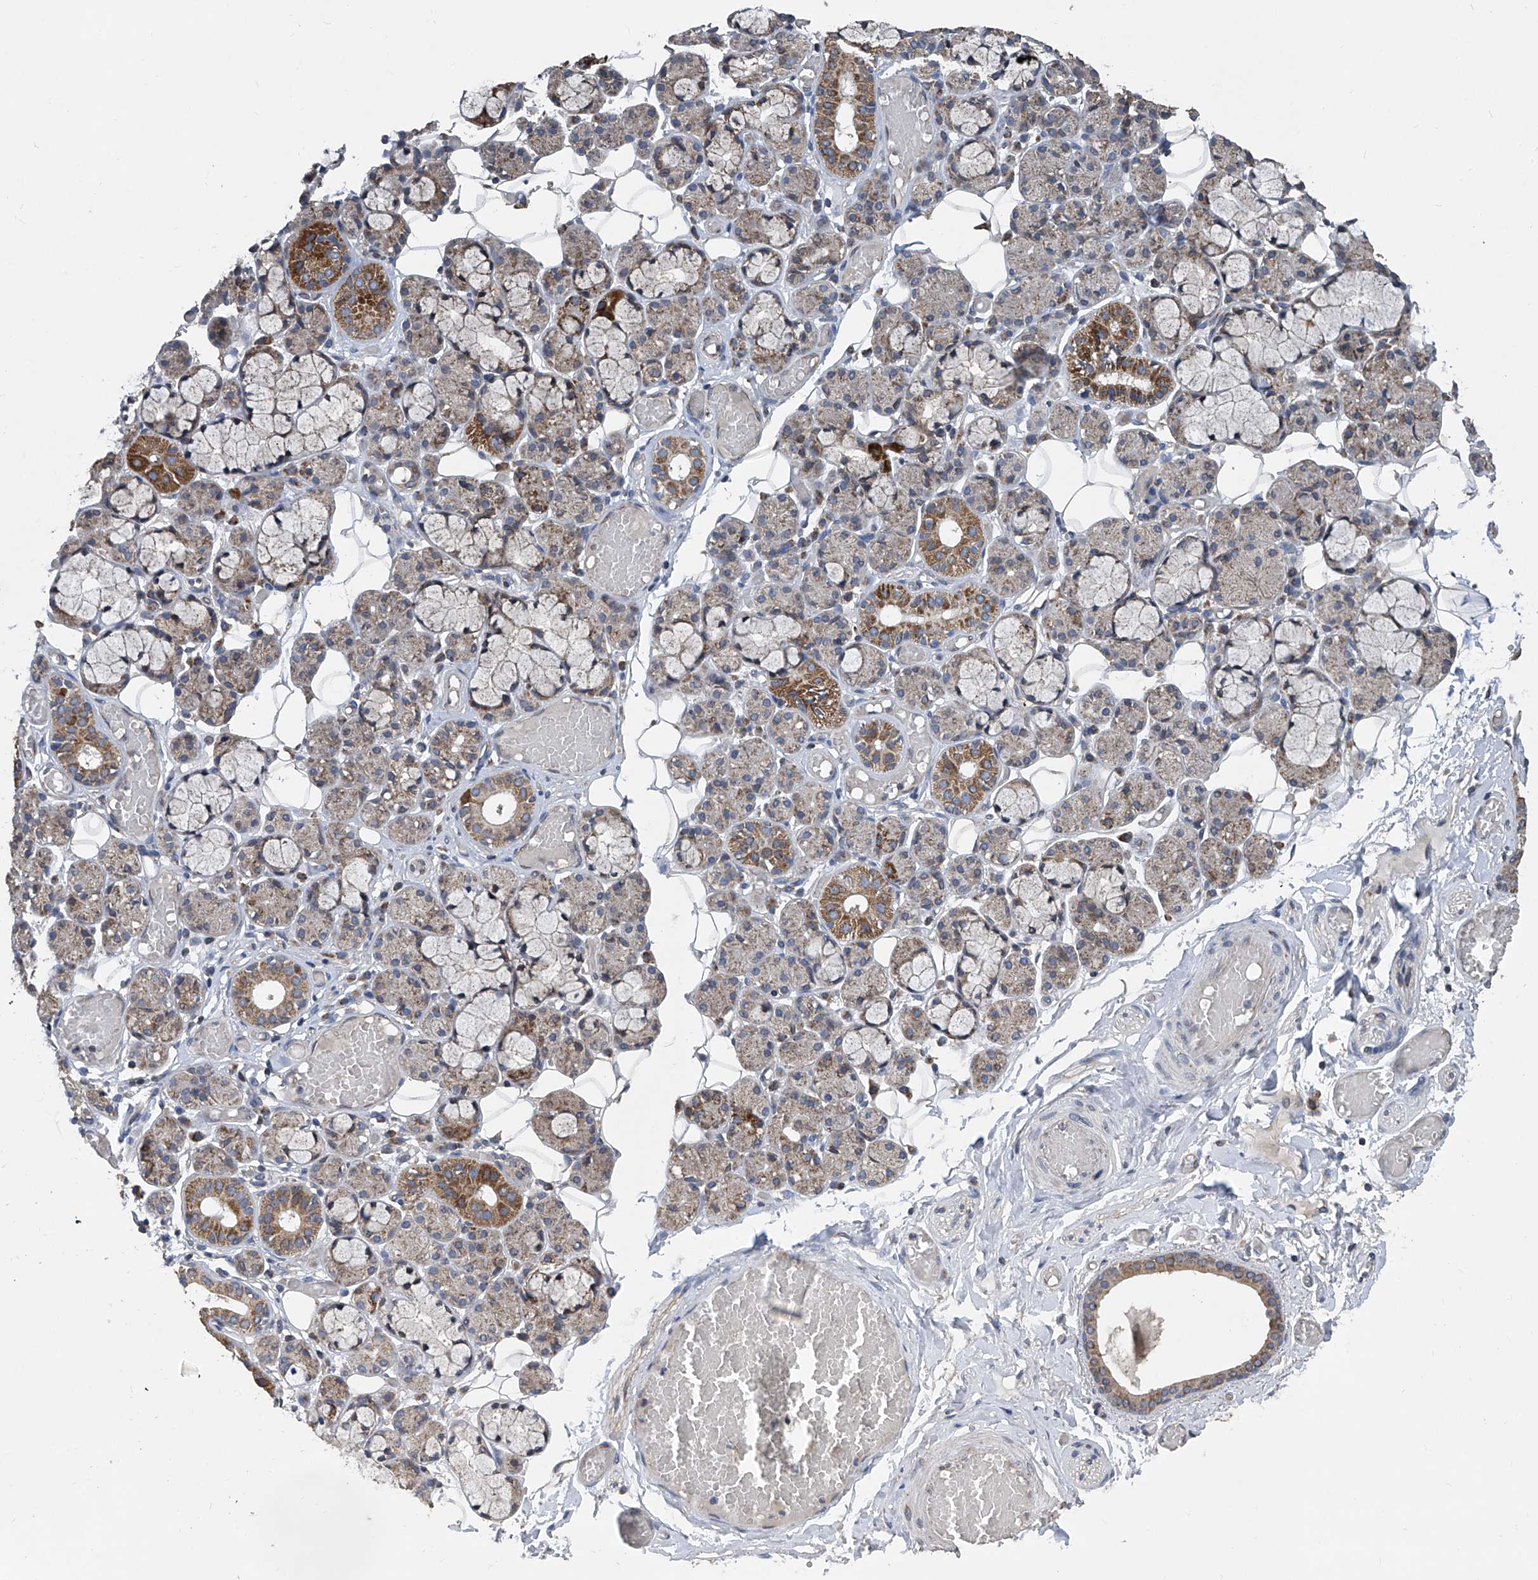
{"staining": {"intensity": "moderate", "quantity": "25%-75%", "location": "cytoplasmic/membranous"}, "tissue": "salivary gland", "cell_type": "Glandular cells", "image_type": "normal", "snomed": [{"axis": "morphology", "description": "Normal tissue, NOS"}, {"axis": "topography", "description": "Salivary gland"}], "caption": "Protein expression analysis of unremarkable salivary gland reveals moderate cytoplasmic/membranous expression in about 25%-75% of glandular cells.", "gene": "BCKDHB", "patient": {"sex": "male", "age": 63}}